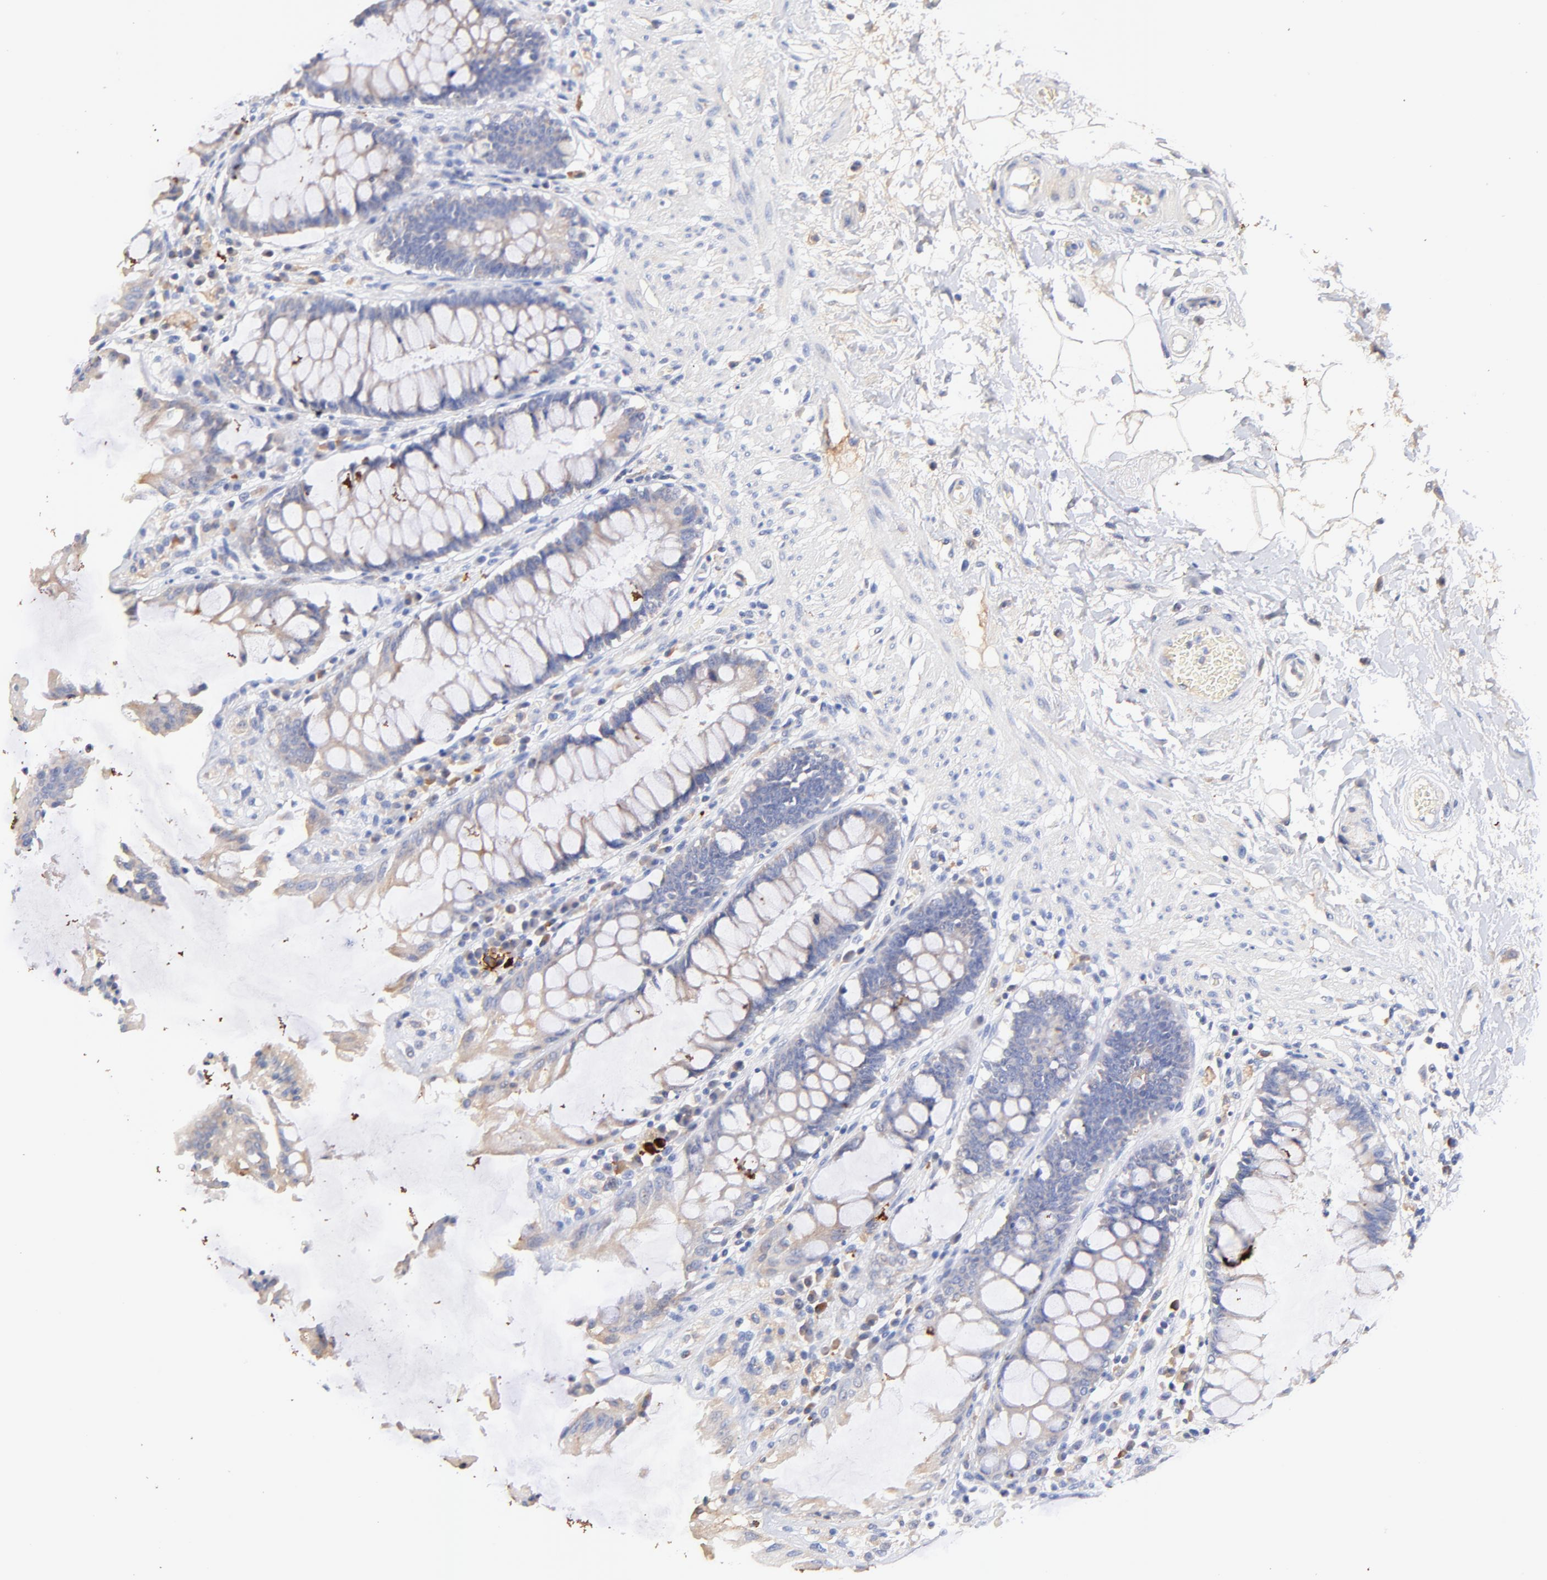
{"staining": {"intensity": "negative", "quantity": "none", "location": "none"}, "tissue": "rectum", "cell_type": "Glandular cells", "image_type": "normal", "snomed": [{"axis": "morphology", "description": "Normal tissue, NOS"}, {"axis": "topography", "description": "Rectum"}], "caption": "Immunohistochemistry of normal rectum displays no positivity in glandular cells.", "gene": "IGLV7", "patient": {"sex": "female", "age": 46}}